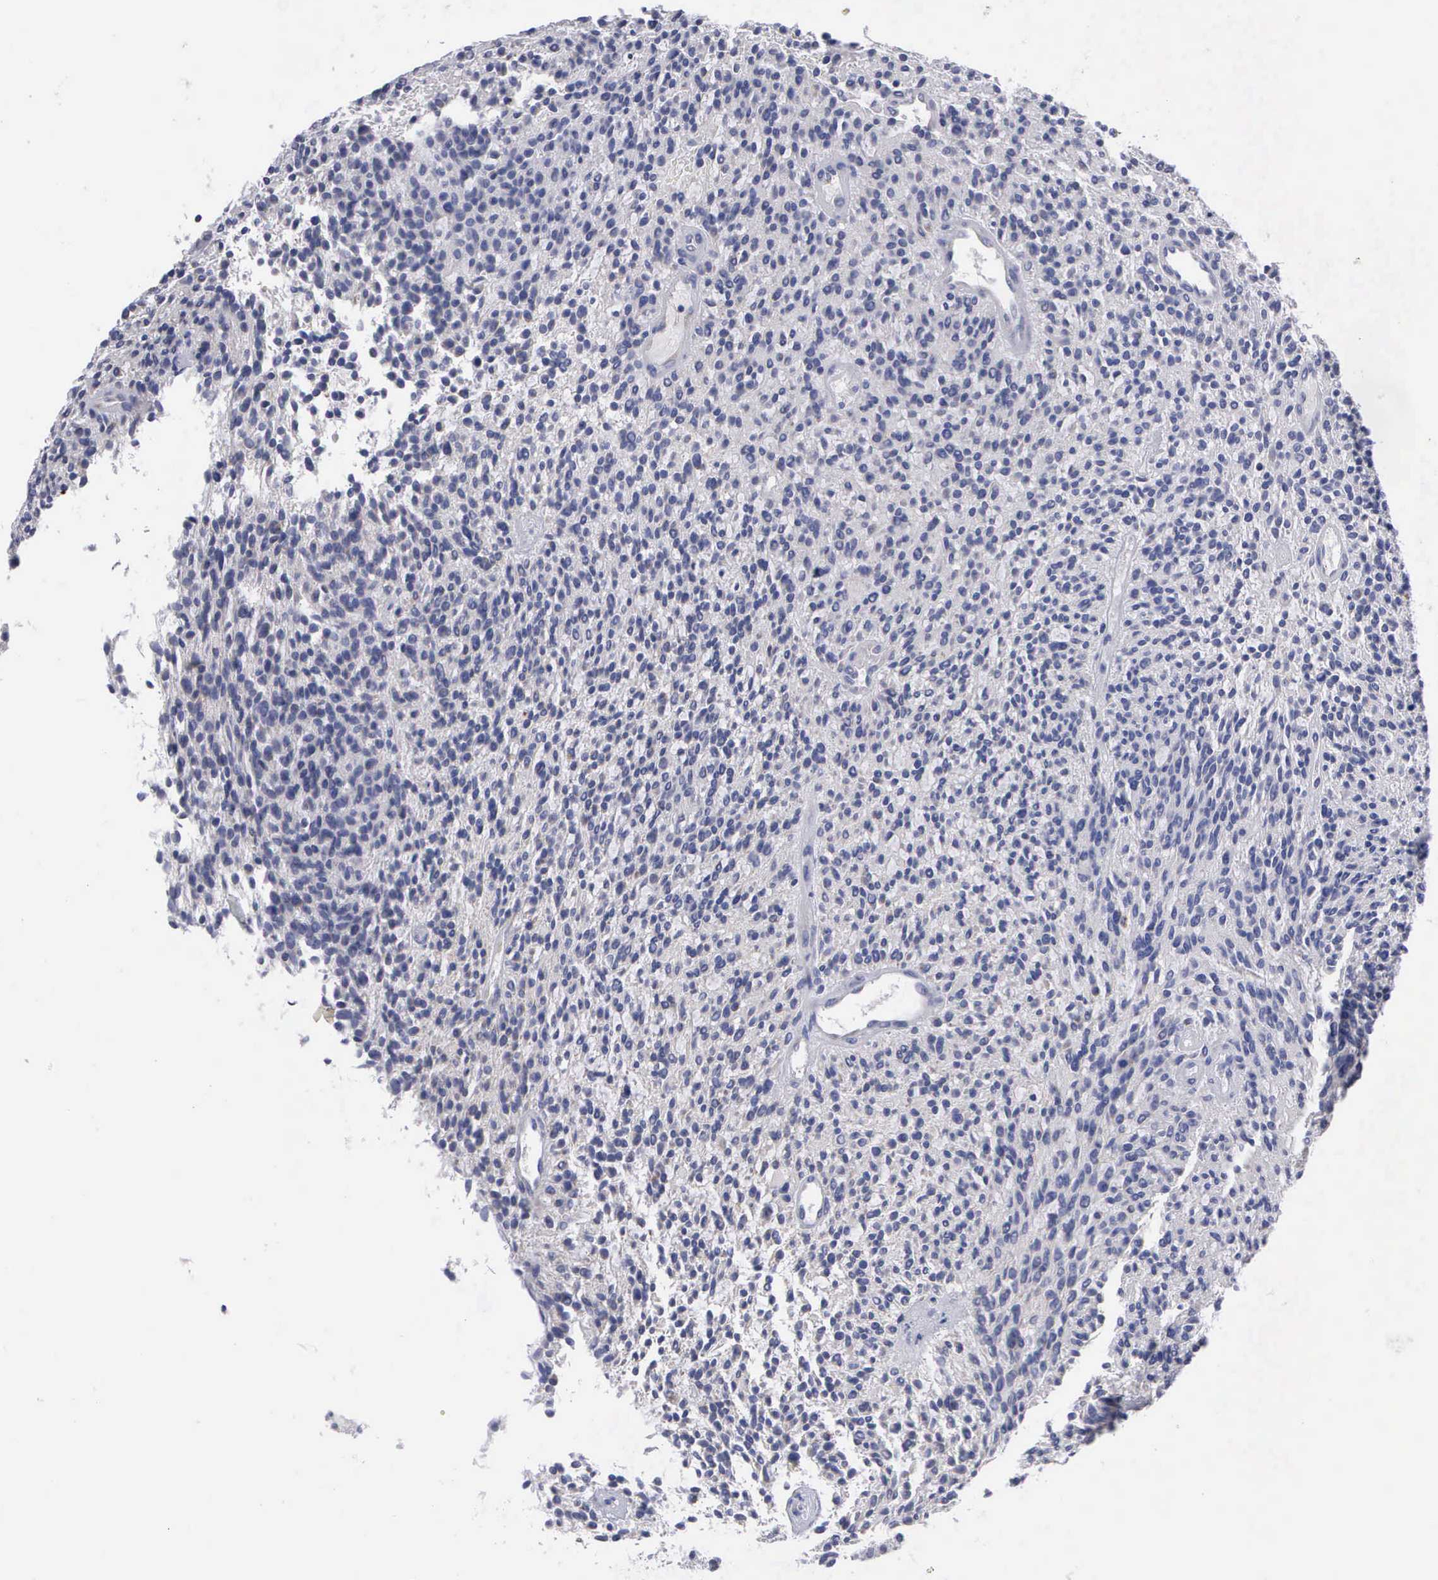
{"staining": {"intensity": "negative", "quantity": "none", "location": "none"}, "tissue": "glioma", "cell_type": "Tumor cells", "image_type": "cancer", "snomed": [{"axis": "morphology", "description": "Glioma, malignant, High grade"}, {"axis": "topography", "description": "Brain"}], "caption": "This is an immunohistochemistry image of glioma. There is no positivity in tumor cells.", "gene": "APOOL", "patient": {"sex": "female", "age": 13}}